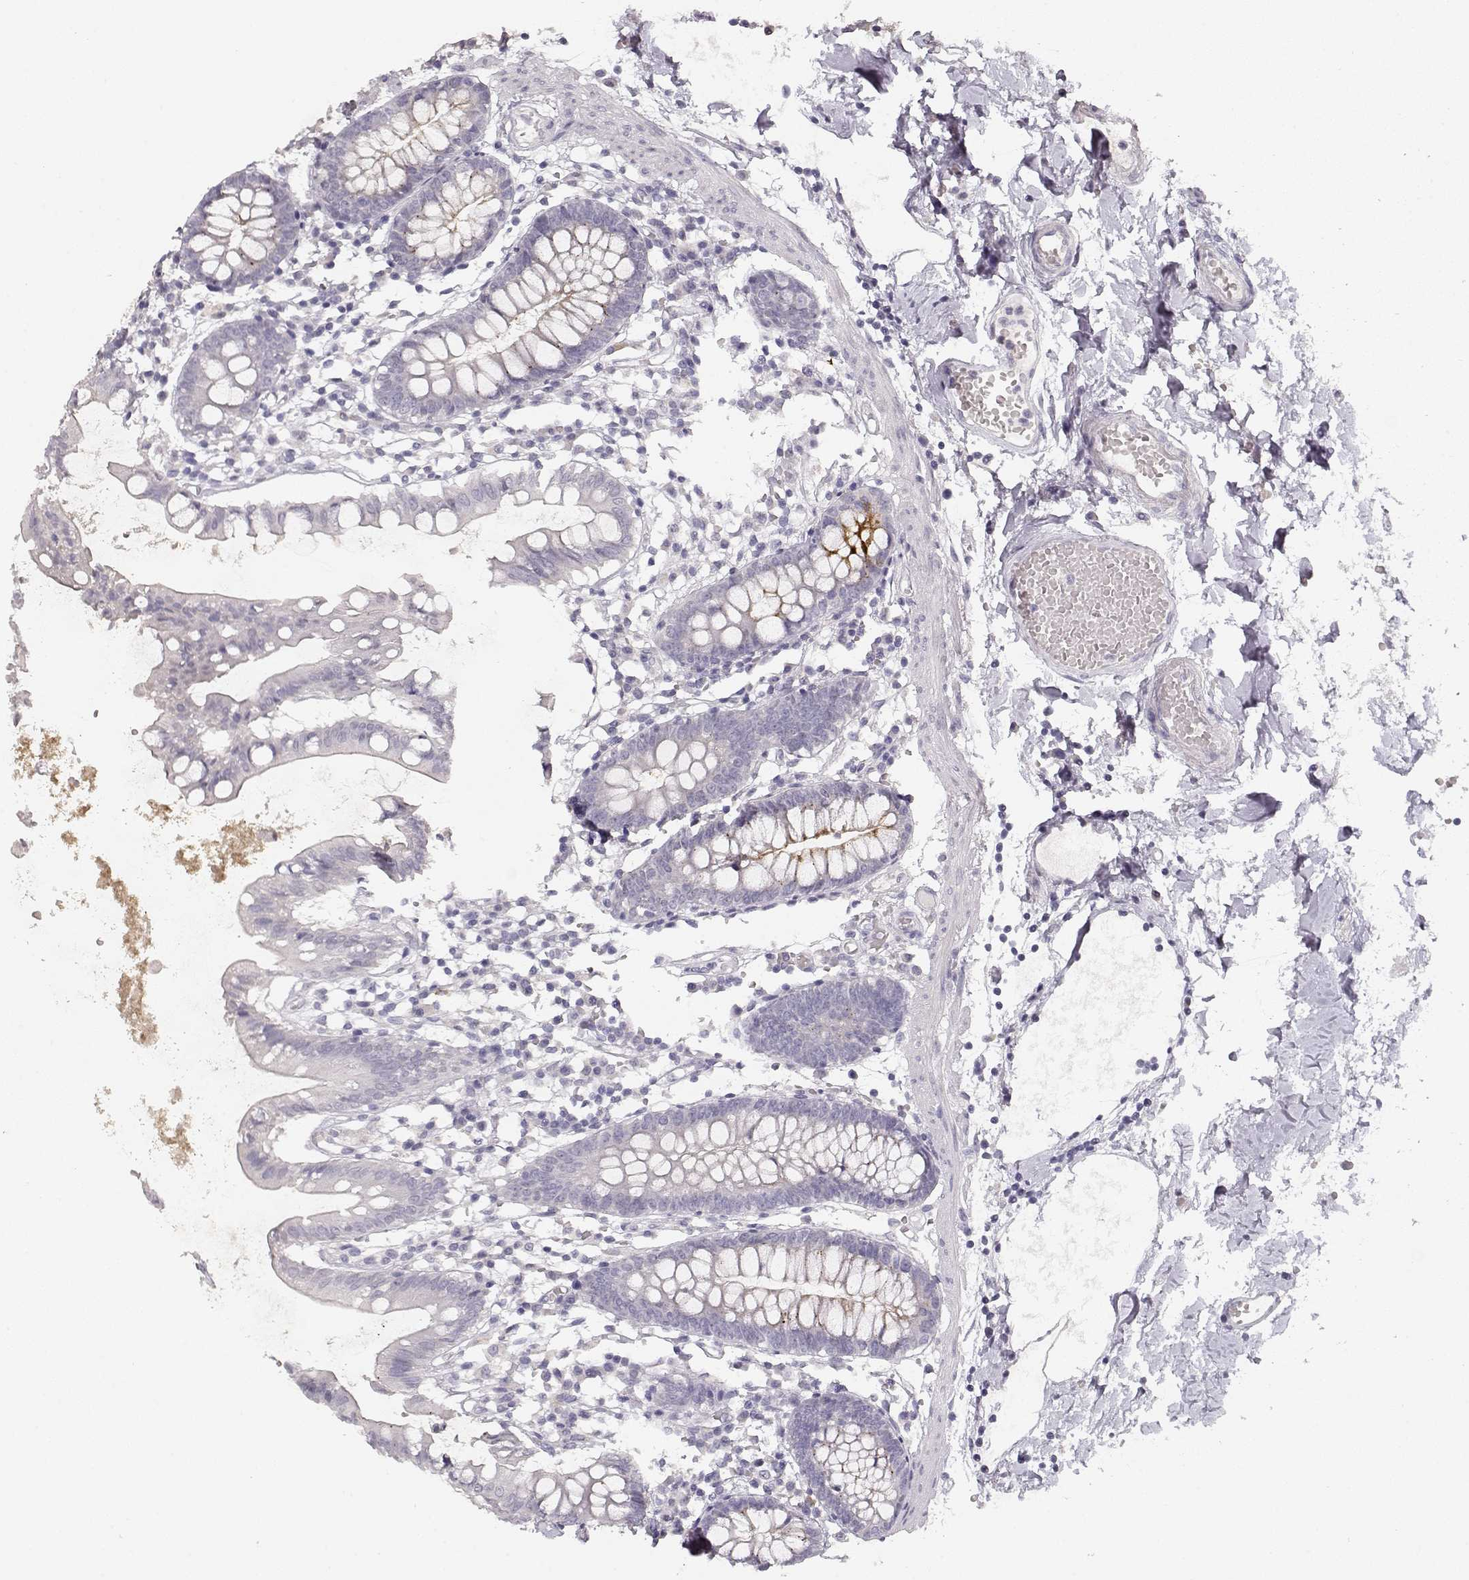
{"staining": {"intensity": "negative", "quantity": "none", "location": "none"}, "tissue": "small intestine", "cell_type": "Glandular cells", "image_type": "normal", "snomed": [{"axis": "morphology", "description": "Normal tissue, NOS"}, {"axis": "topography", "description": "Small intestine"}], "caption": "A high-resolution histopathology image shows IHC staining of normal small intestine, which shows no significant expression in glandular cells. (Stains: DAB immunohistochemistry (IHC) with hematoxylin counter stain, Microscopy: brightfield microscopy at high magnification).", "gene": "TPH2", "patient": {"sex": "female", "age": 90}}